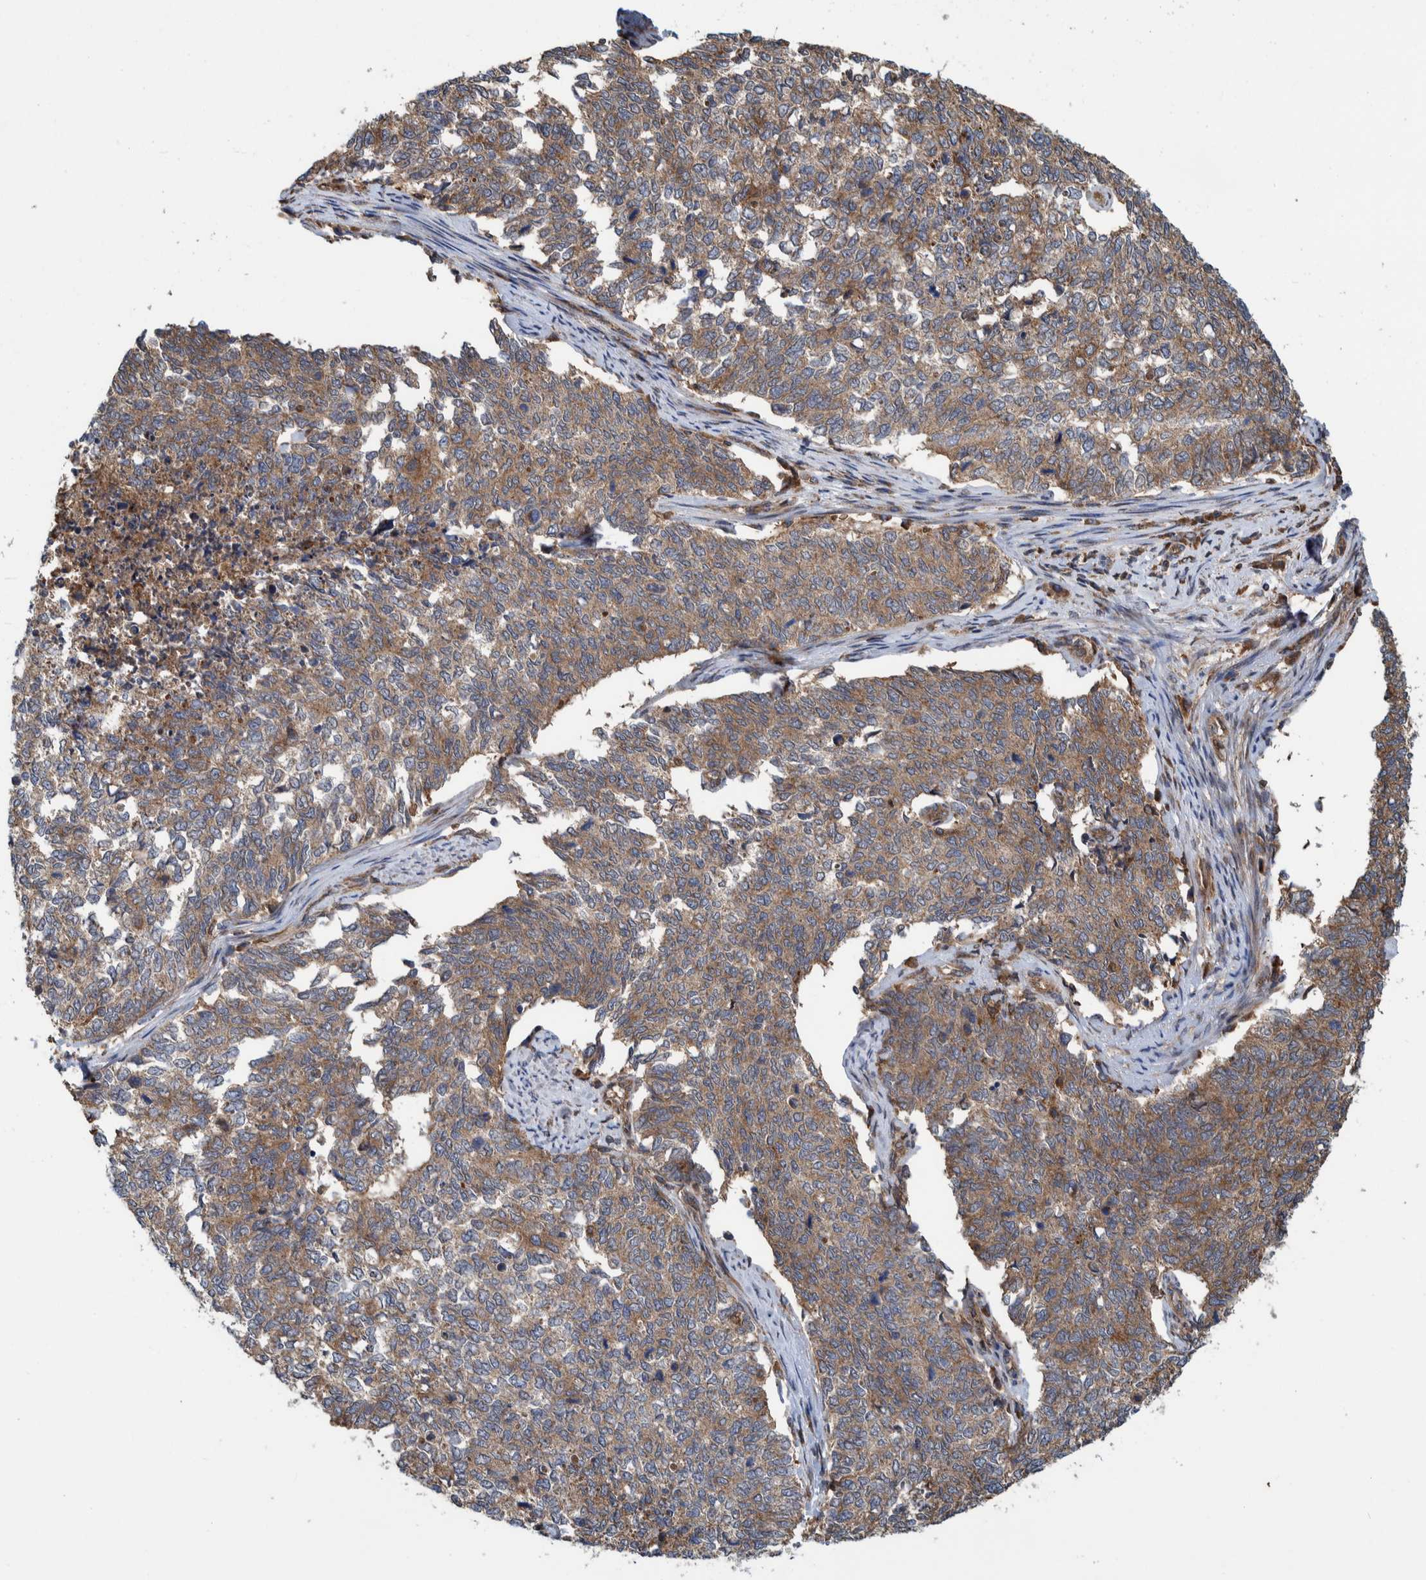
{"staining": {"intensity": "moderate", "quantity": ">75%", "location": "cytoplasmic/membranous"}, "tissue": "cervical cancer", "cell_type": "Tumor cells", "image_type": "cancer", "snomed": [{"axis": "morphology", "description": "Squamous cell carcinoma, NOS"}, {"axis": "topography", "description": "Cervix"}], "caption": "DAB (3,3'-diaminobenzidine) immunohistochemical staining of human cervical squamous cell carcinoma demonstrates moderate cytoplasmic/membranous protein staining in approximately >75% of tumor cells. The protein of interest is shown in brown color, while the nuclei are stained blue.", "gene": "CCDC57", "patient": {"sex": "female", "age": 63}}